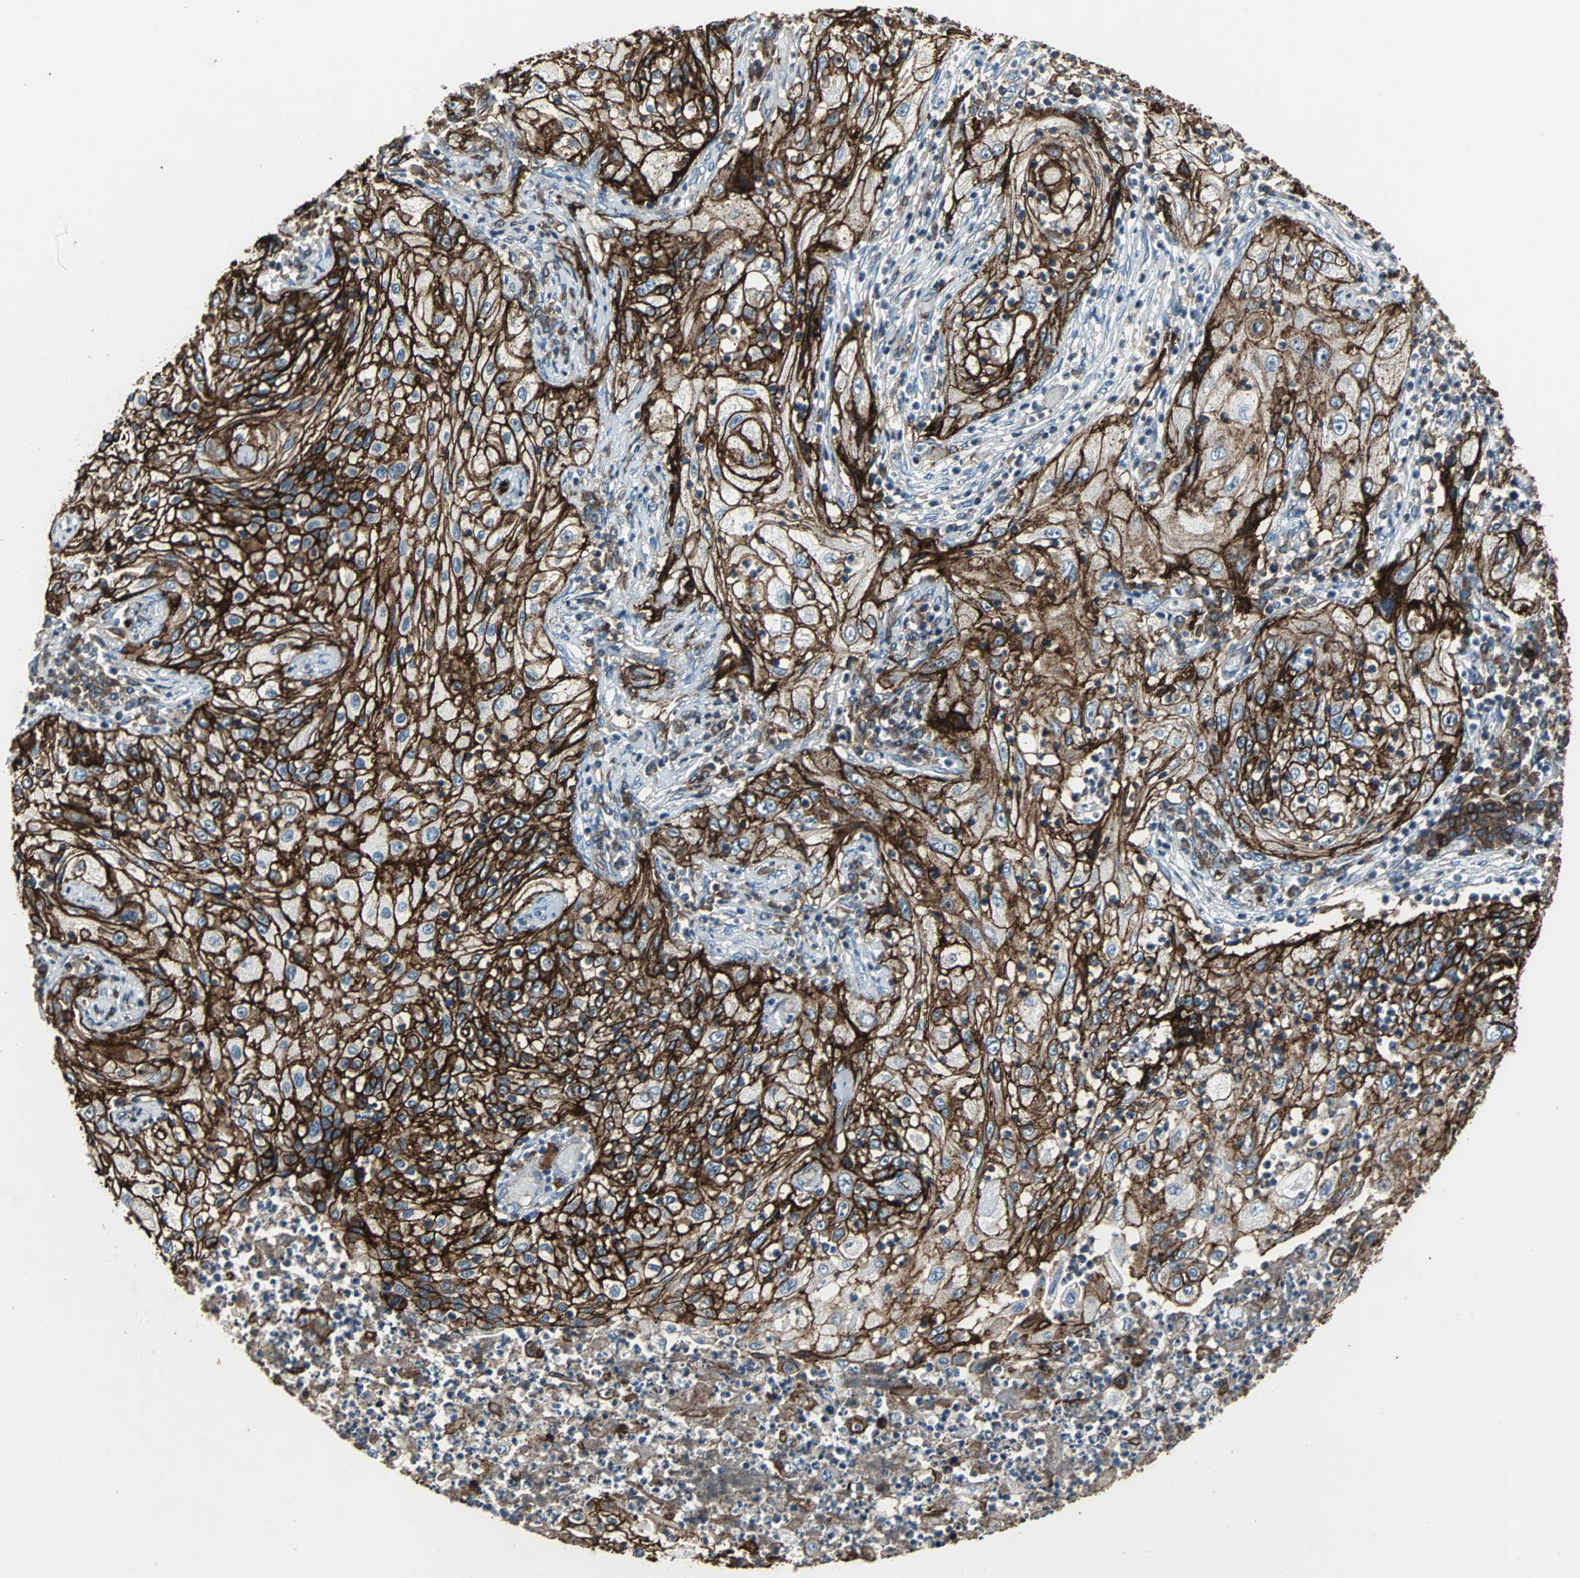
{"staining": {"intensity": "strong", "quantity": ">75%", "location": "cytoplasmic/membranous"}, "tissue": "lung cancer", "cell_type": "Tumor cells", "image_type": "cancer", "snomed": [{"axis": "morphology", "description": "Inflammation, NOS"}, {"axis": "morphology", "description": "Squamous cell carcinoma, NOS"}, {"axis": "topography", "description": "Lymph node"}, {"axis": "topography", "description": "Soft tissue"}, {"axis": "topography", "description": "Lung"}], "caption": "Human lung squamous cell carcinoma stained with a protein marker exhibits strong staining in tumor cells.", "gene": "F11R", "patient": {"sex": "male", "age": 66}}